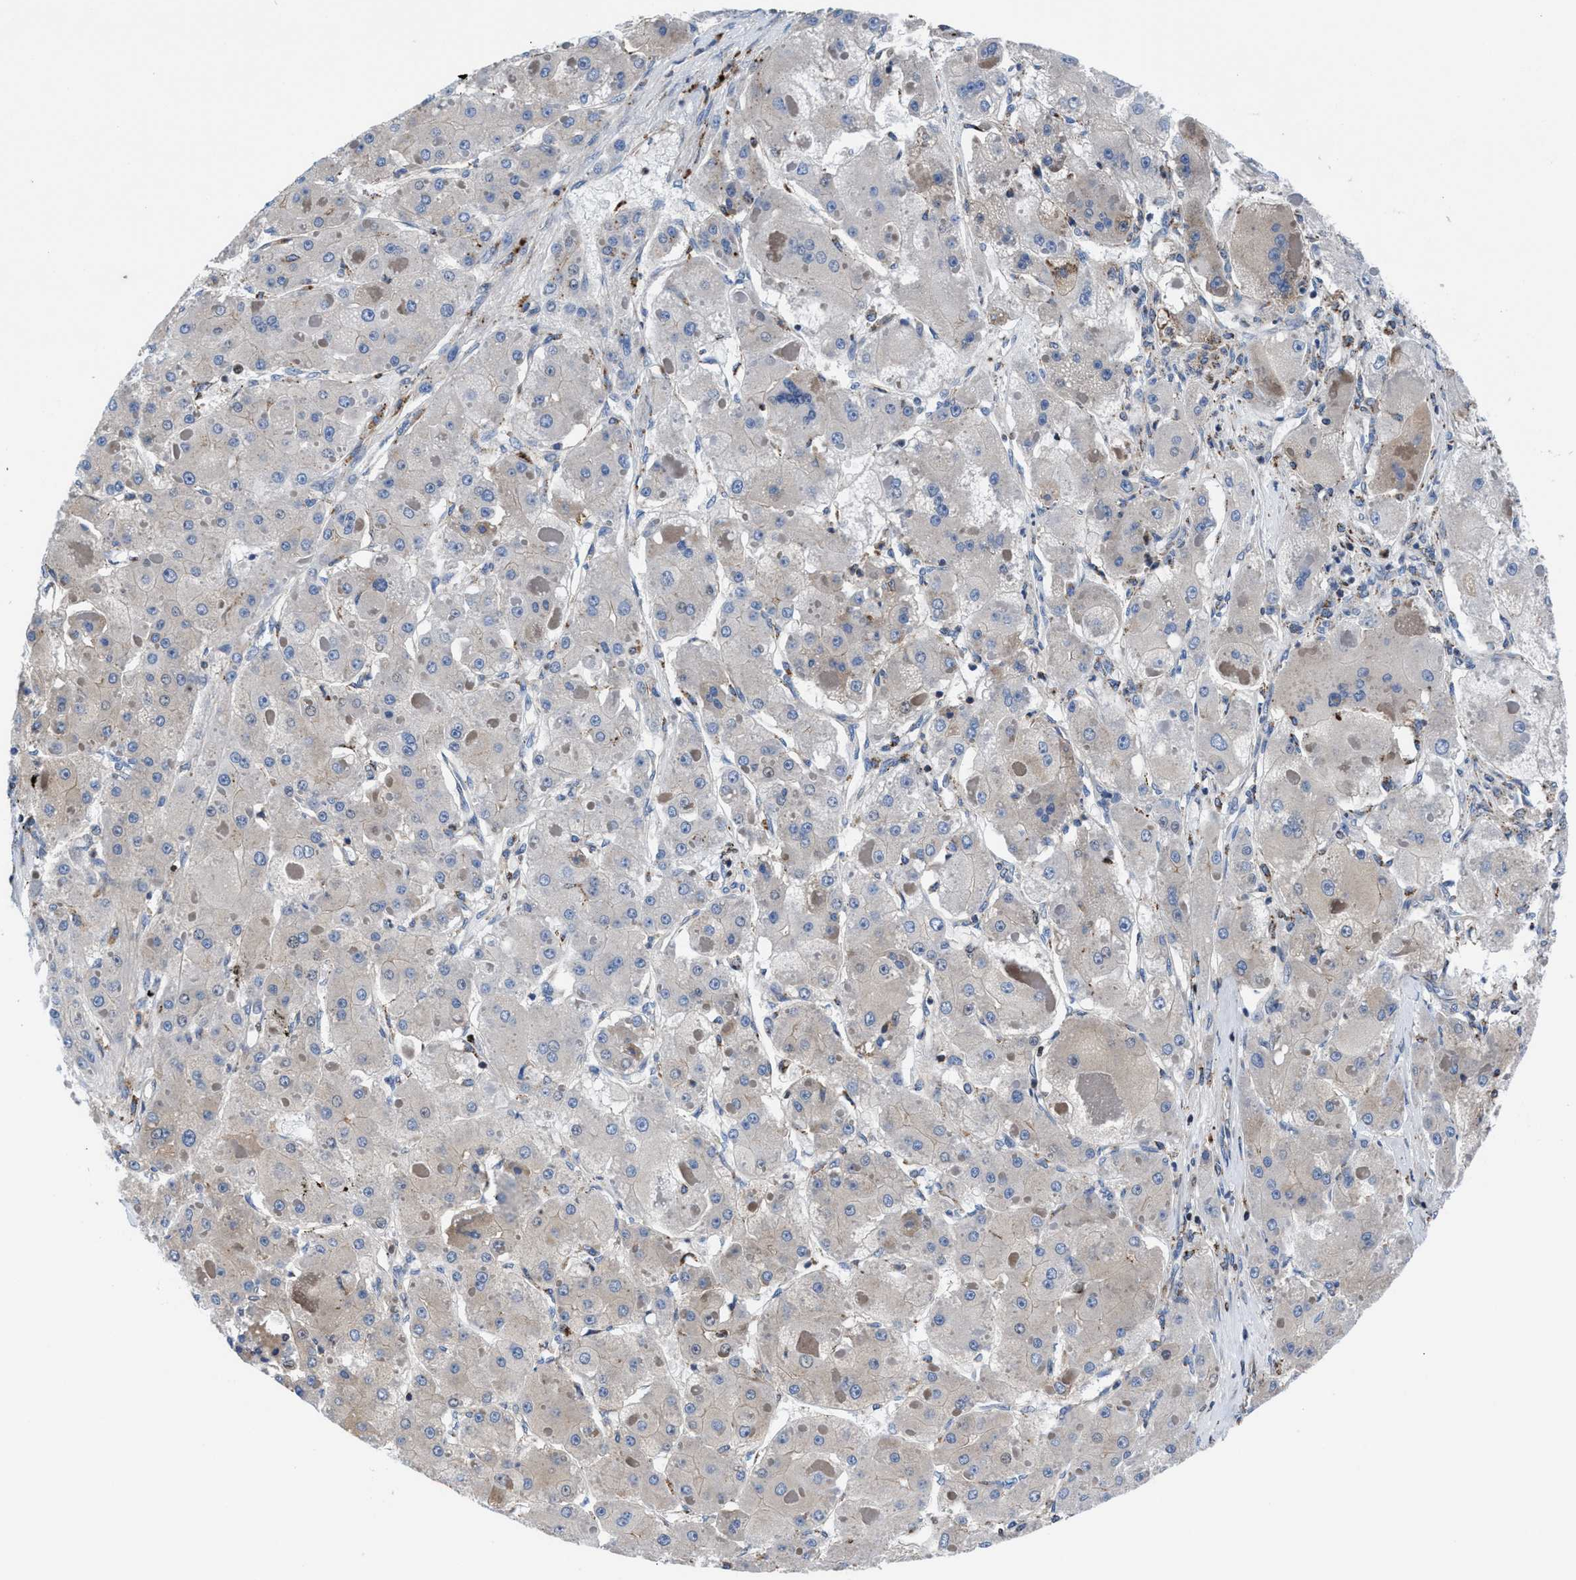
{"staining": {"intensity": "negative", "quantity": "none", "location": "none"}, "tissue": "liver cancer", "cell_type": "Tumor cells", "image_type": "cancer", "snomed": [{"axis": "morphology", "description": "Carcinoma, Hepatocellular, NOS"}, {"axis": "topography", "description": "Liver"}], "caption": "Immunohistochemistry of hepatocellular carcinoma (liver) shows no expression in tumor cells.", "gene": "PRR15L", "patient": {"sex": "female", "age": 73}}